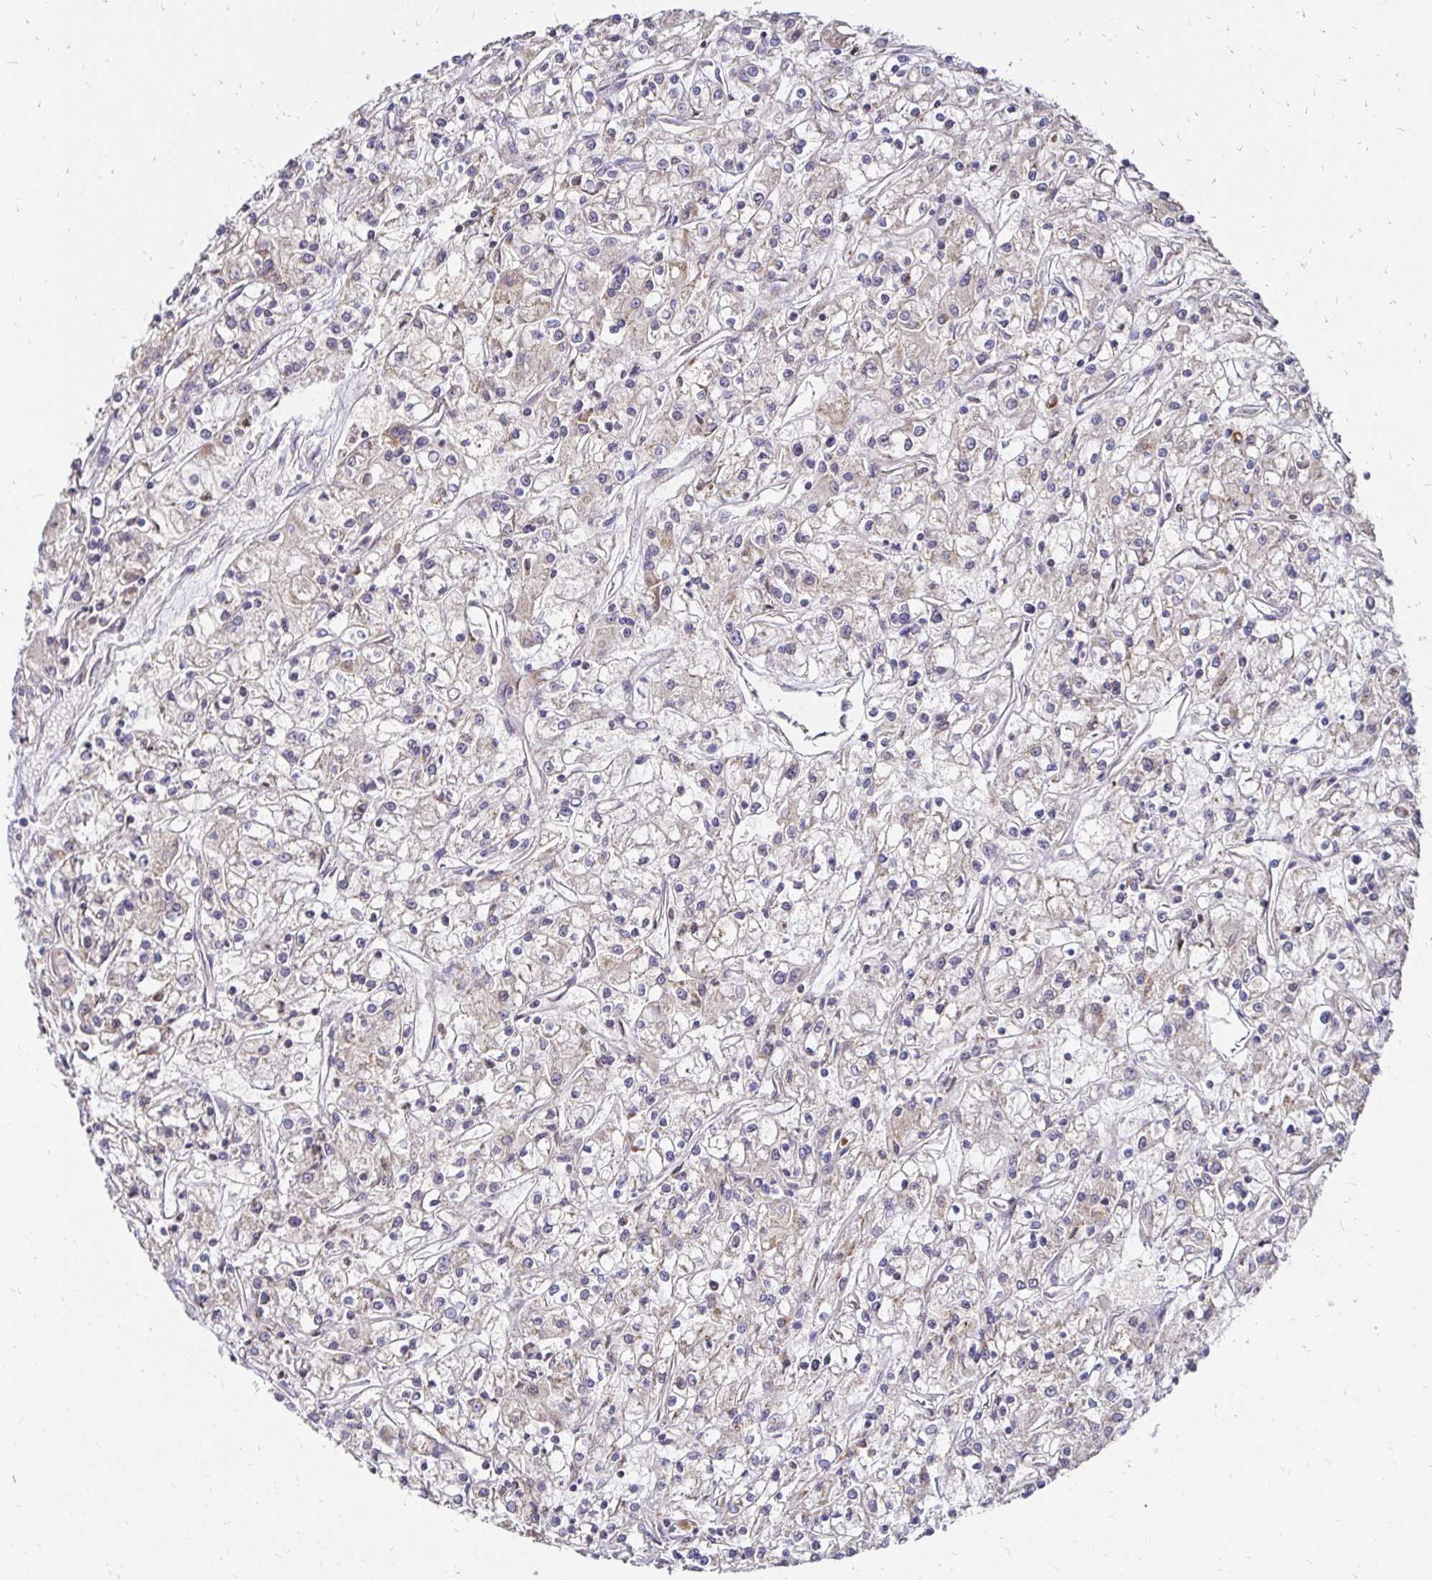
{"staining": {"intensity": "weak", "quantity": "<25%", "location": "cytoplasmic/membranous"}, "tissue": "renal cancer", "cell_type": "Tumor cells", "image_type": "cancer", "snomed": [{"axis": "morphology", "description": "Adenocarcinoma, NOS"}, {"axis": "topography", "description": "Kidney"}], "caption": "DAB (3,3'-diaminobenzidine) immunohistochemical staining of human renal cancer (adenocarcinoma) displays no significant staining in tumor cells.", "gene": "ZW10", "patient": {"sex": "female", "age": 59}}